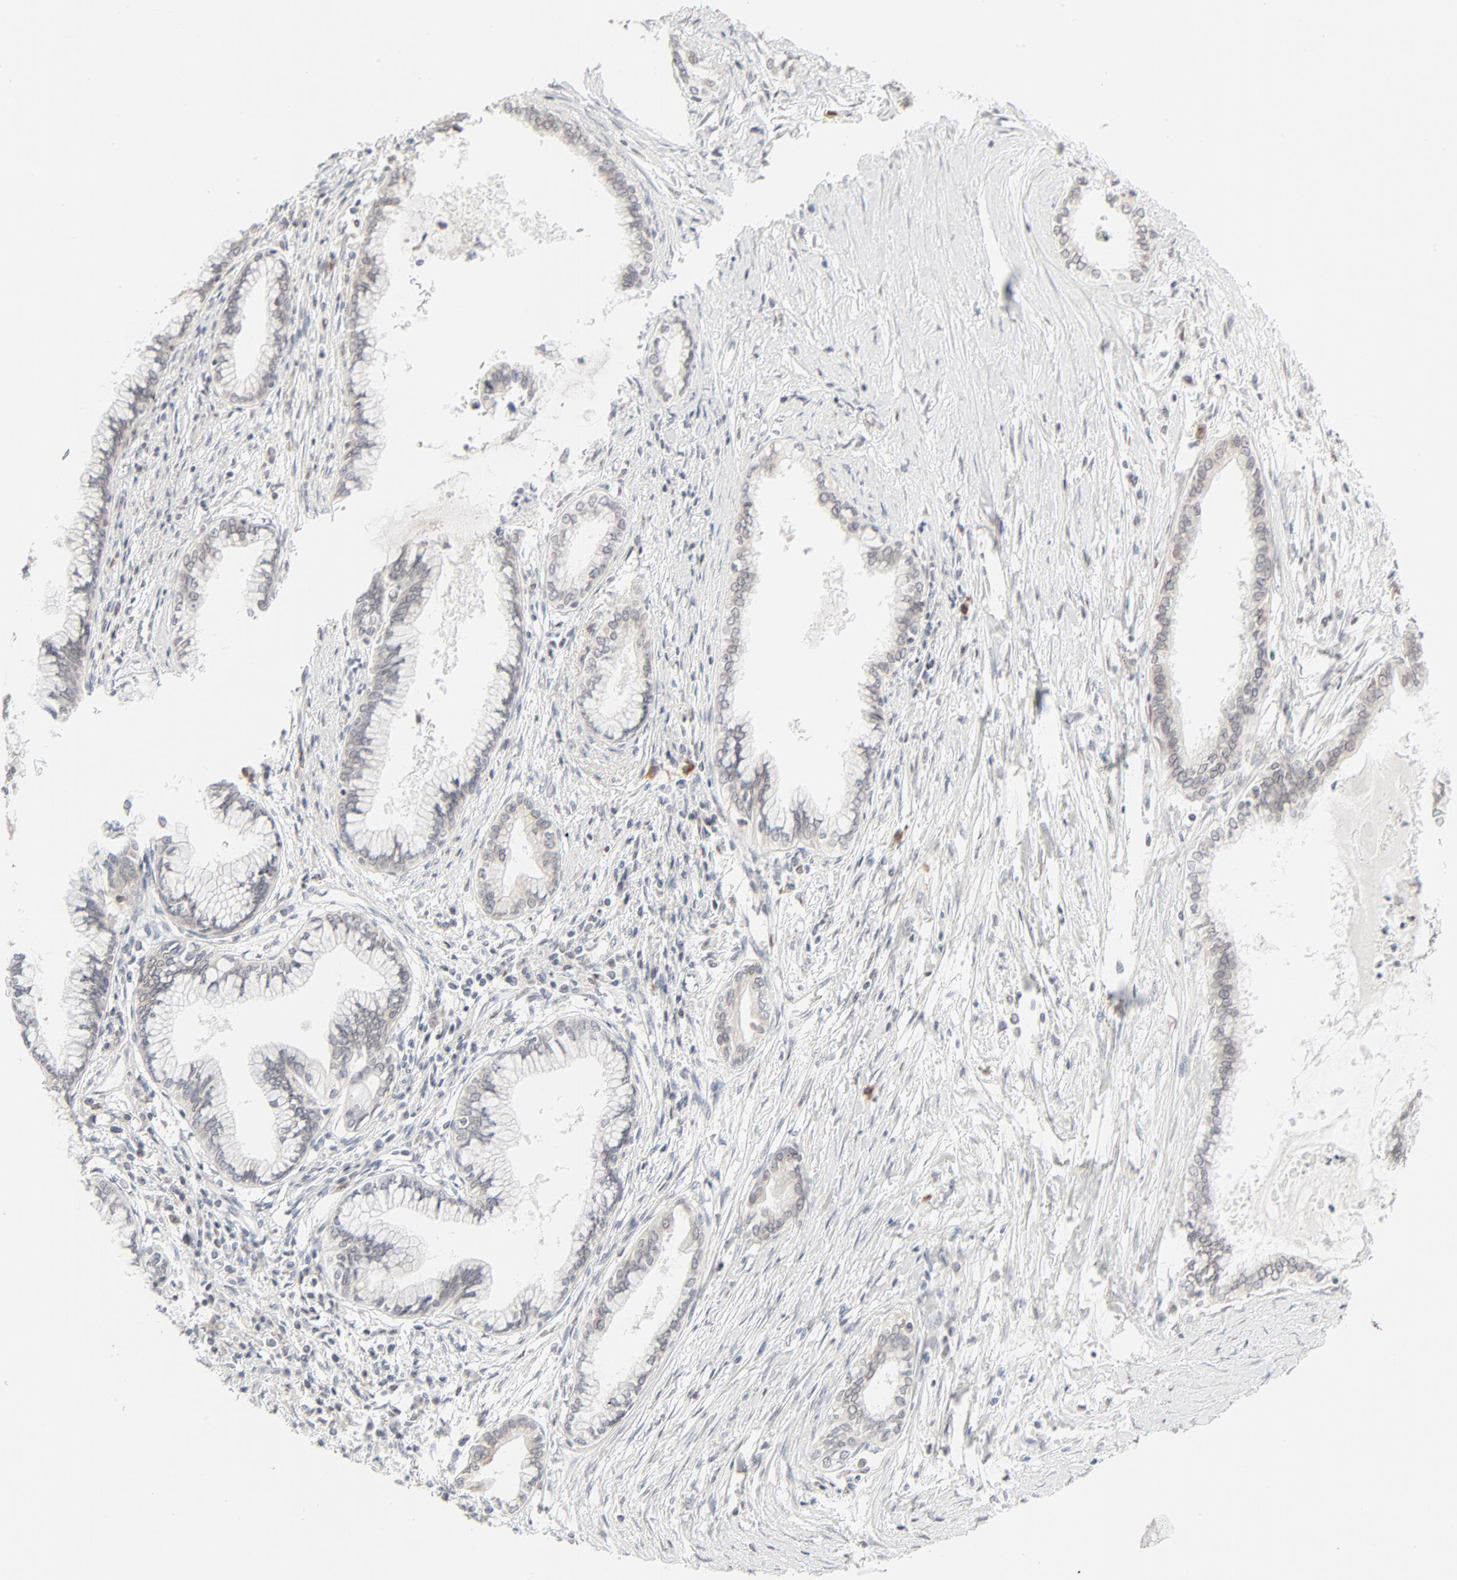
{"staining": {"intensity": "weak", "quantity": "<25%", "location": "cytoplasmic/membranous,nuclear"}, "tissue": "pancreatic cancer", "cell_type": "Tumor cells", "image_type": "cancer", "snomed": [{"axis": "morphology", "description": "Adenocarcinoma, NOS"}, {"axis": "topography", "description": "Pancreas"}], "caption": "IHC micrograph of human pancreatic cancer stained for a protein (brown), which shows no staining in tumor cells.", "gene": "MAD1L1", "patient": {"sex": "female", "age": 64}}